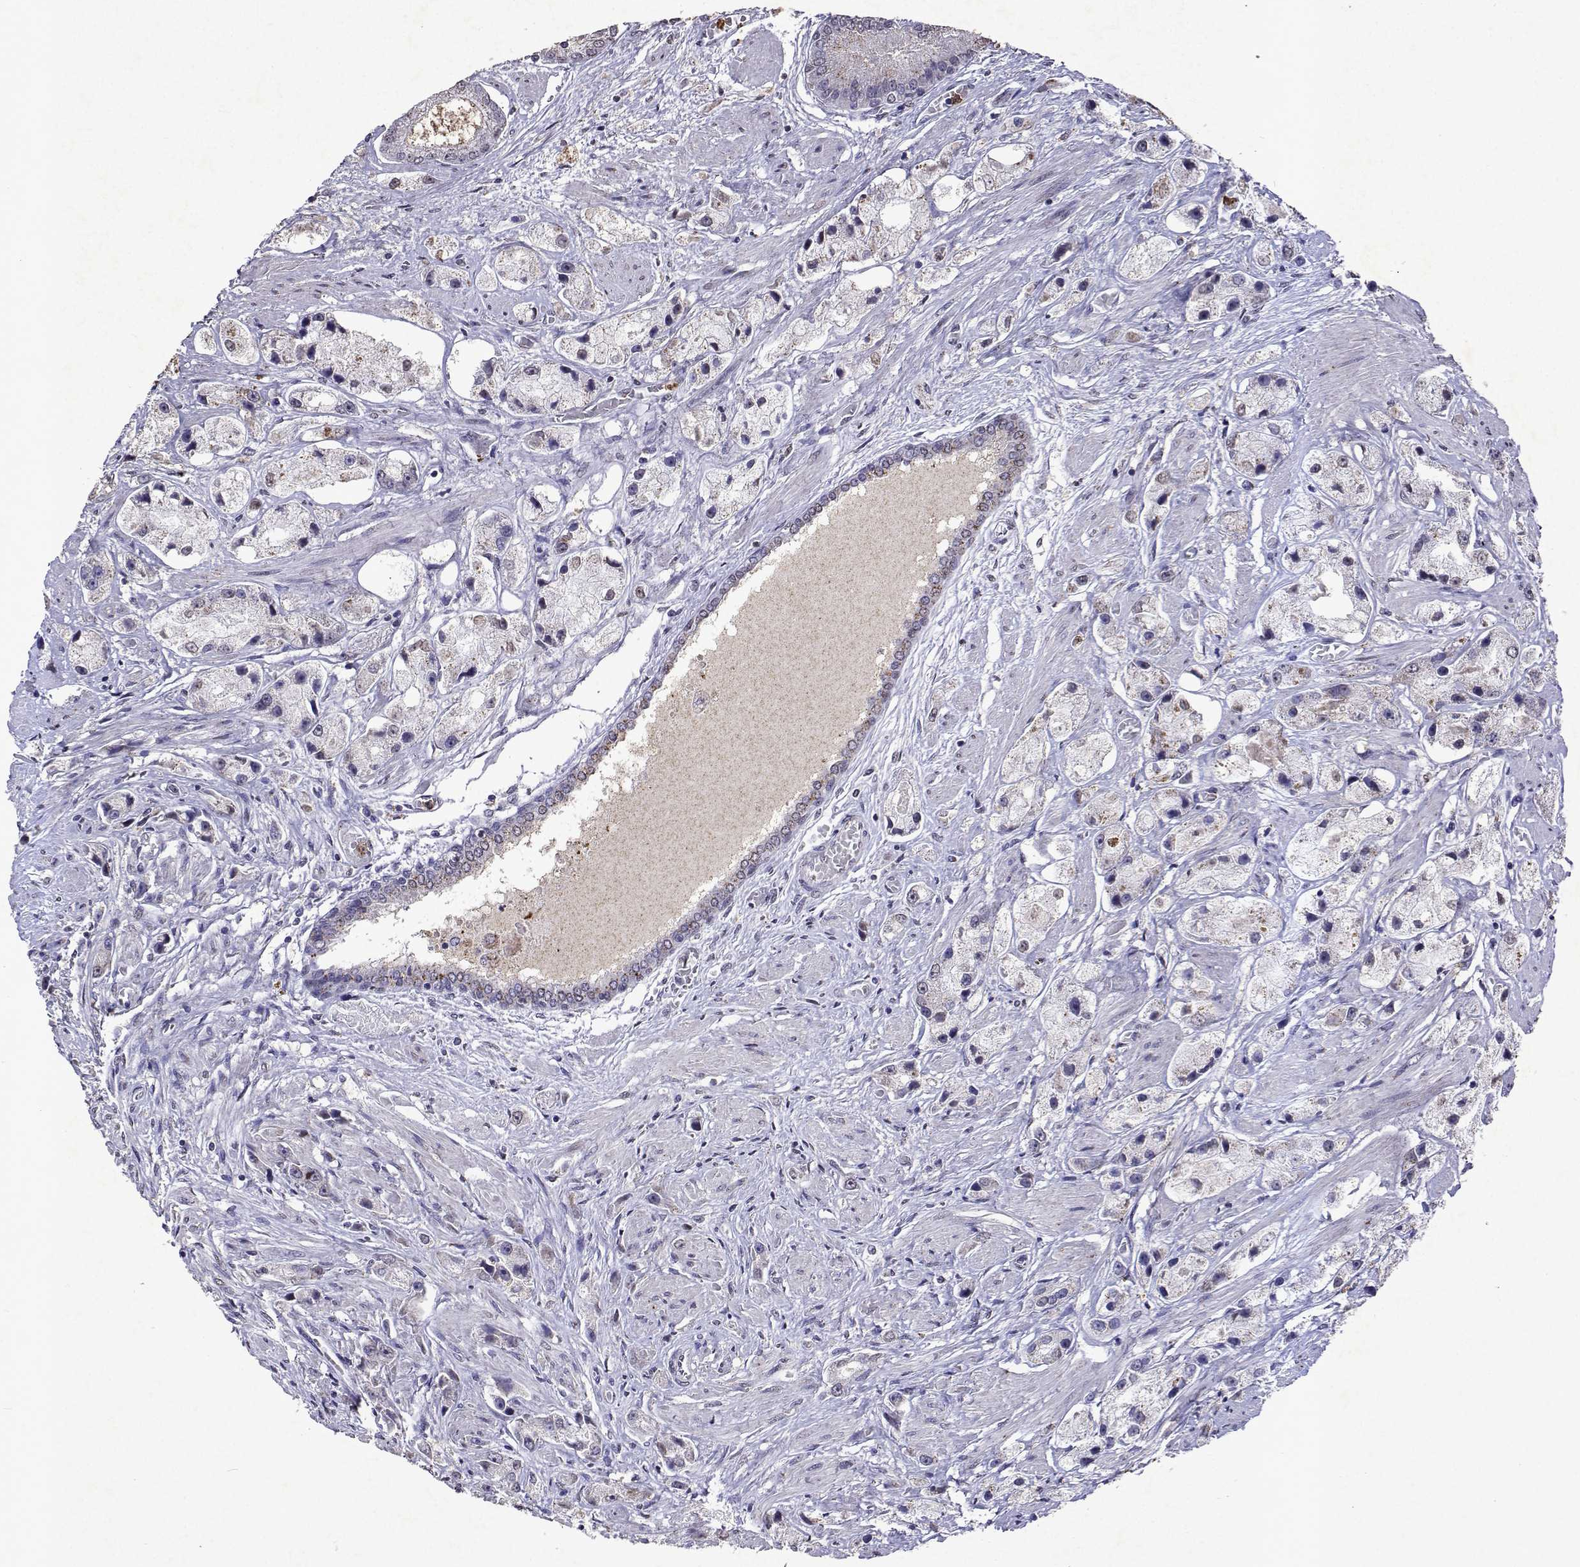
{"staining": {"intensity": "weak", "quantity": "<25%", "location": "cytoplasmic/membranous"}, "tissue": "prostate cancer", "cell_type": "Tumor cells", "image_type": "cancer", "snomed": [{"axis": "morphology", "description": "Adenocarcinoma, High grade"}, {"axis": "topography", "description": "Prostate"}], "caption": "Immunohistochemistry micrograph of human prostate adenocarcinoma (high-grade) stained for a protein (brown), which reveals no staining in tumor cells.", "gene": "DUSP28", "patient": {"sex": "male", "age": 67}}